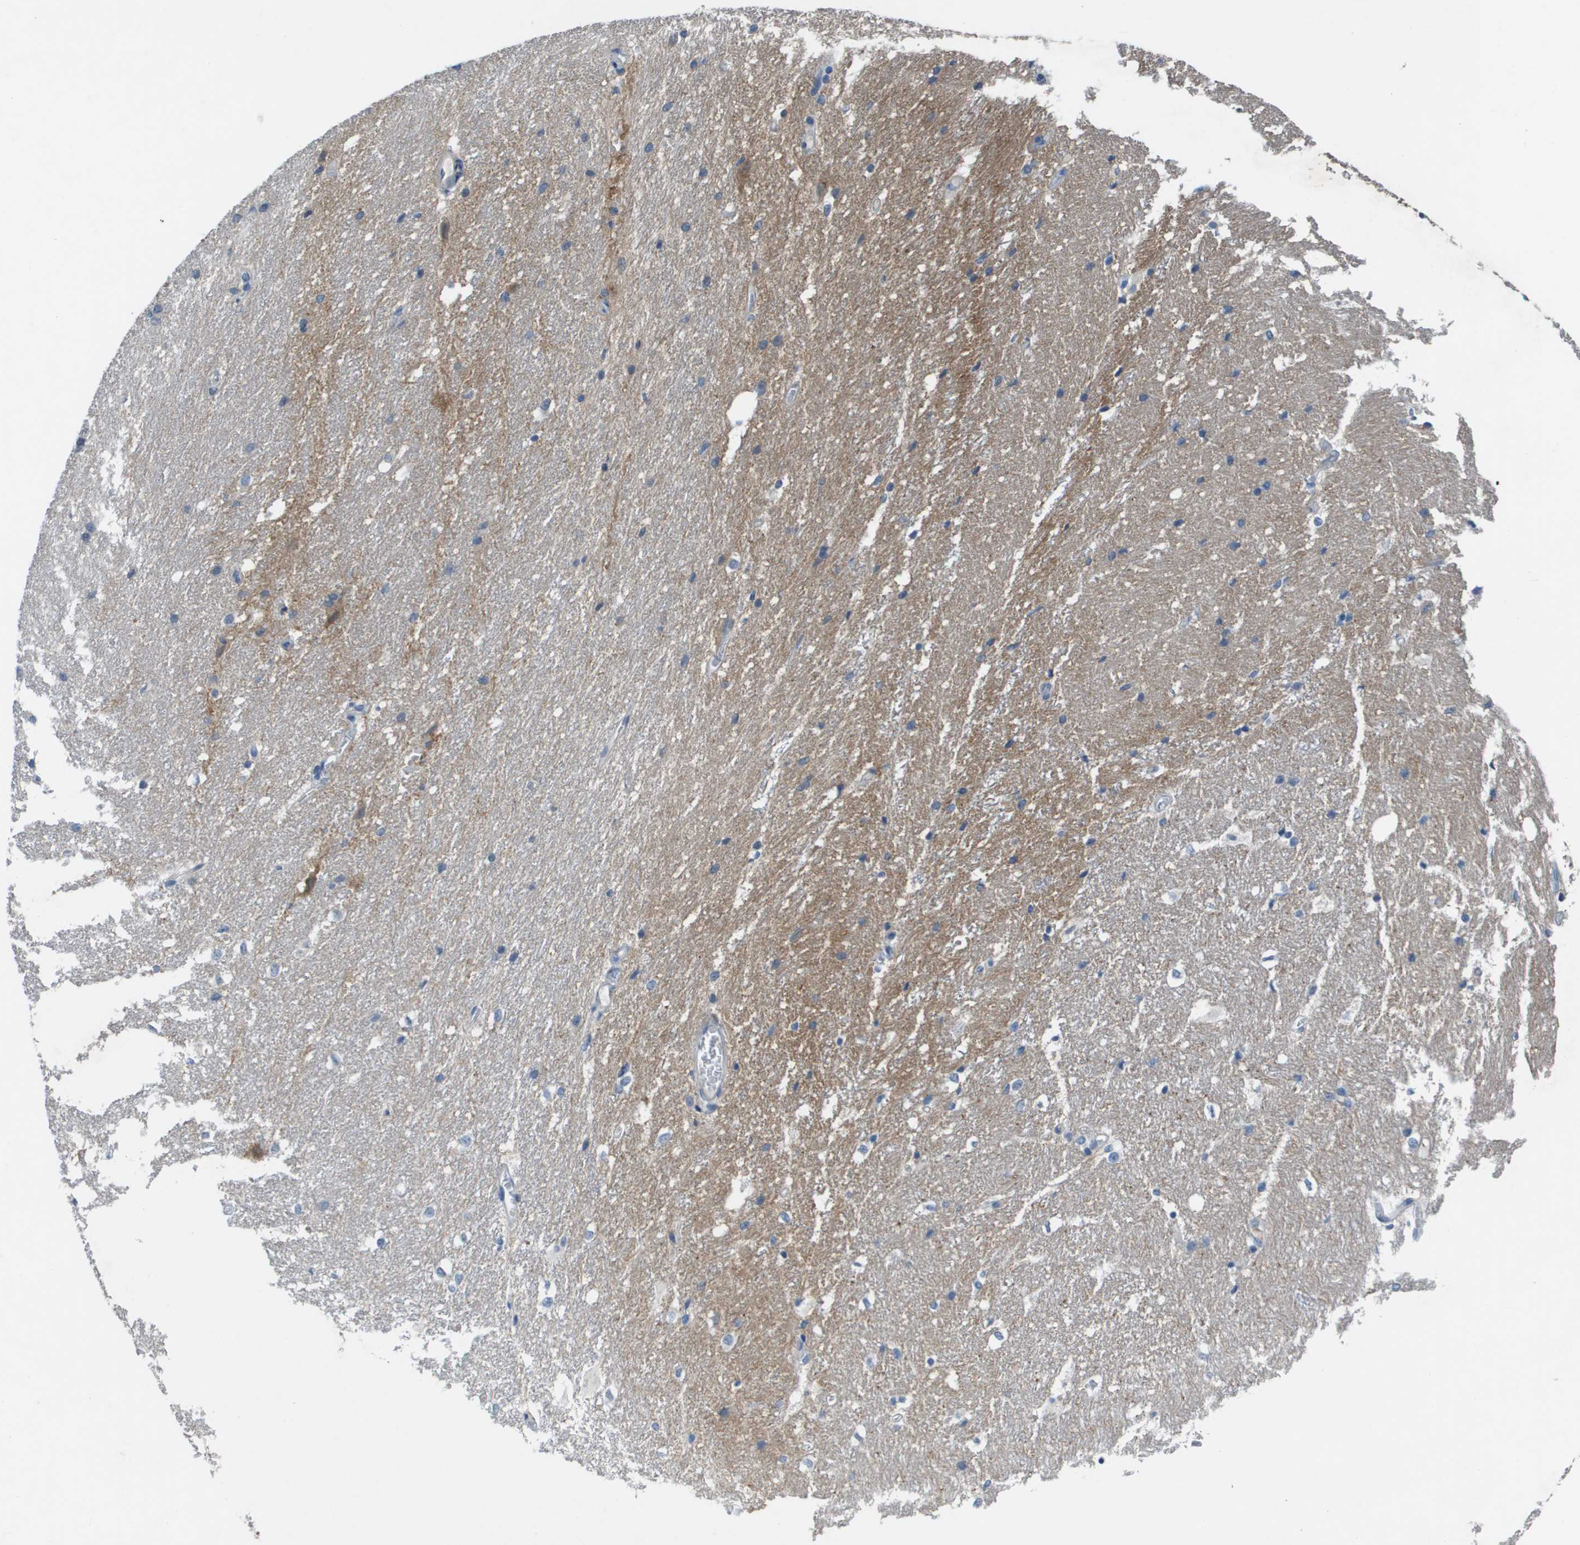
{"staining": {"intensity": "negative", "quantity": "none", "location": "none"}, "tissue": "hippocampus", "cell_type": "Glial cells", "image_type": "normal", "snomed": [{"axis": "morphology", "description": "Normal tissue, NOS"}, {"axis": "topography", "description": "Hippocampus"}], "caption": "Glial cells show no significant protein staining in benign hippocampus. (Stains: DAB immunohistochemistry (IHC) with hematoxylin counter stain, Microscopy: brightfield microscopy at high magnification).", "gene": "NCS1", "patient": {"sex": "female", "age": 19}}